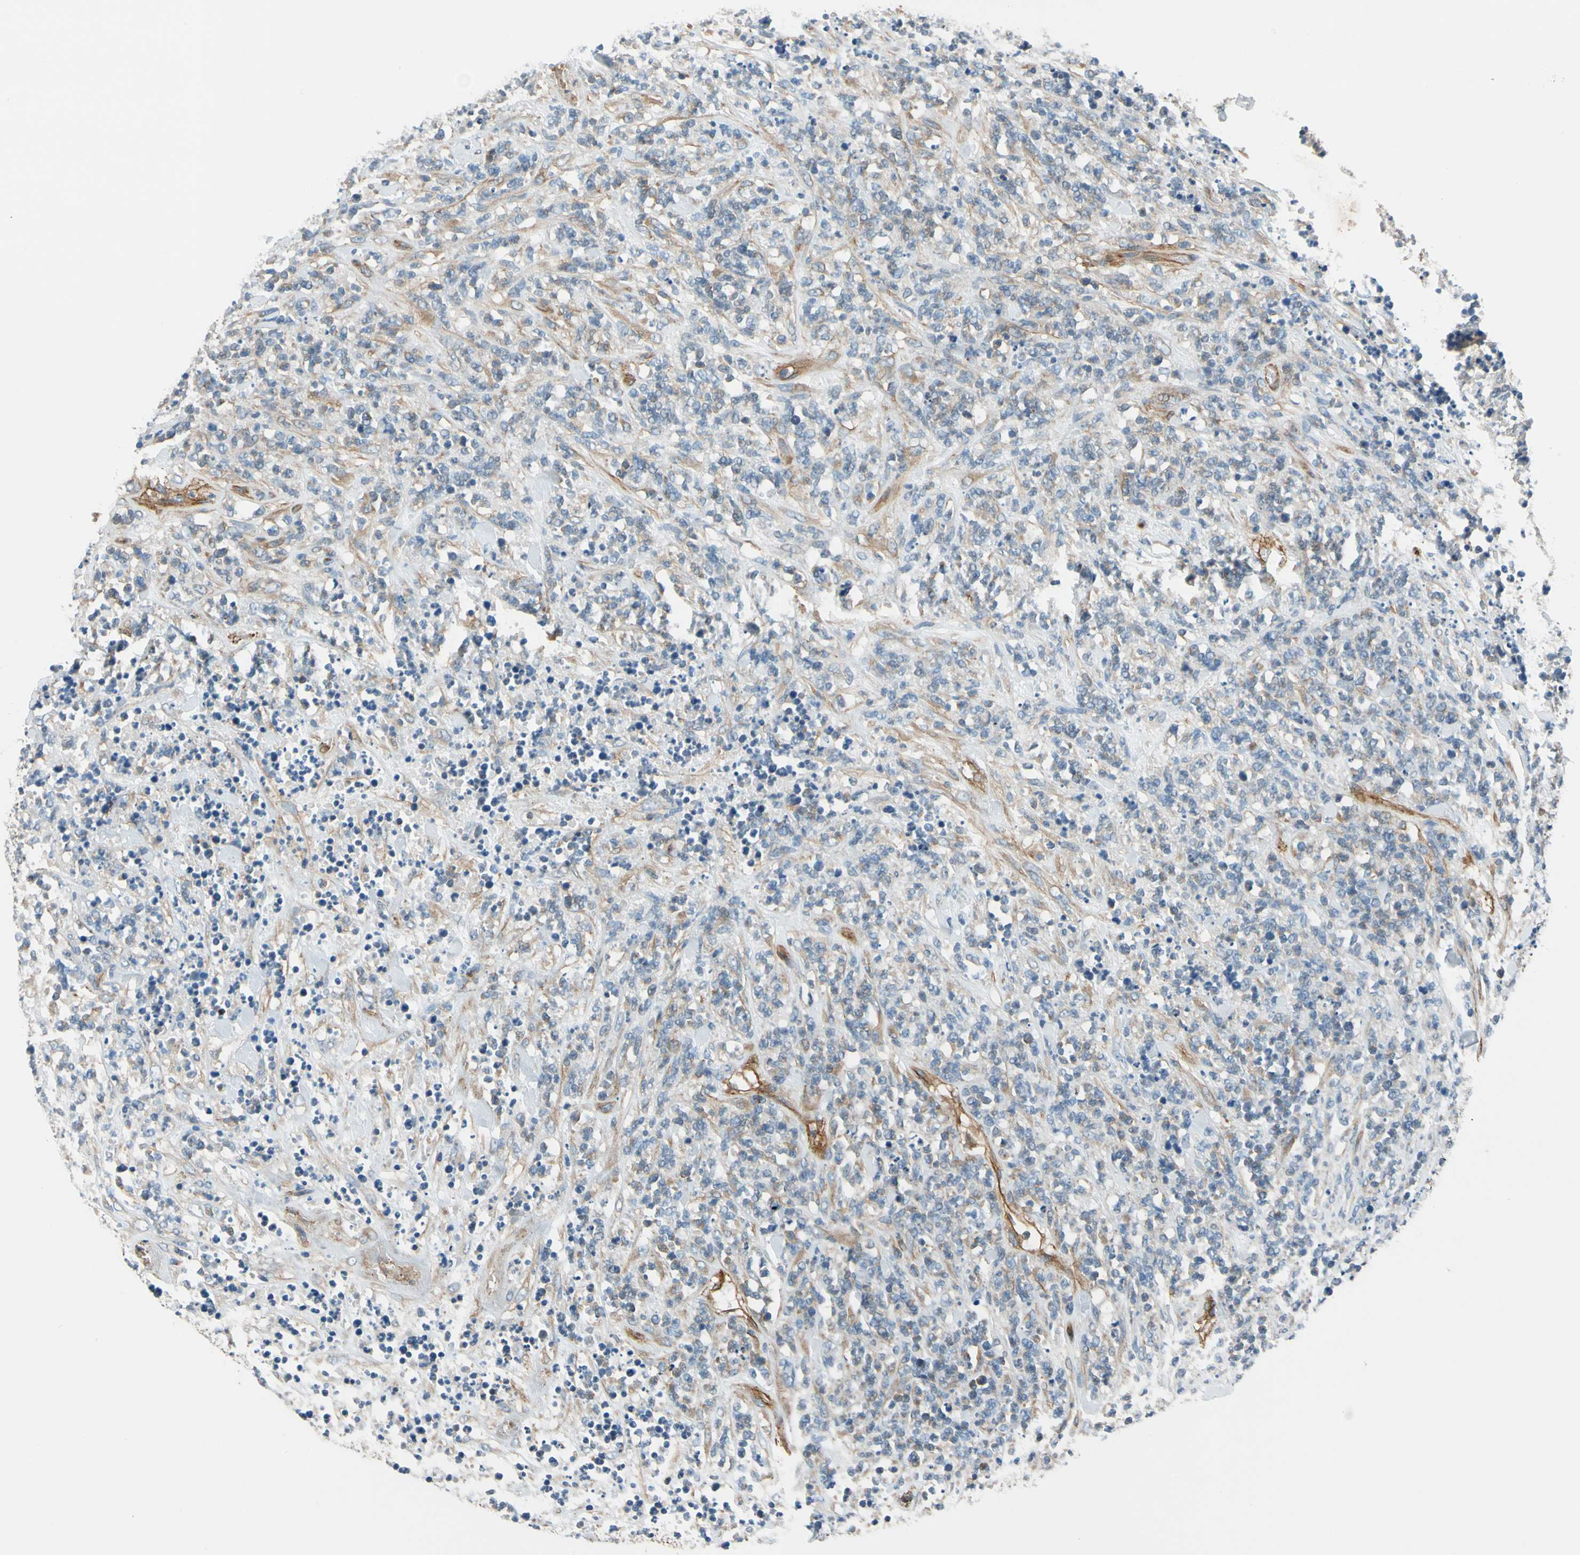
{"staining": {"intensity": "negative", "quantity": "none", "location": "none"}, "tissue": "lymphoma", "cell_type": "Tumor cells", "image_type": "cancer", "snomed": [{"axis": "morphology", "description": "Malignant lymphoma, non-Hodgkin's type, High grade"}, {"axis": "topography", "description": "Soft tissue"}], "caption": "This is a image of immunohistochemistry staining of lymphoma, which shows no staining in tumor cells.", "gene": "SPTAN1", "patient": {"sex": "male", "age": 18}}